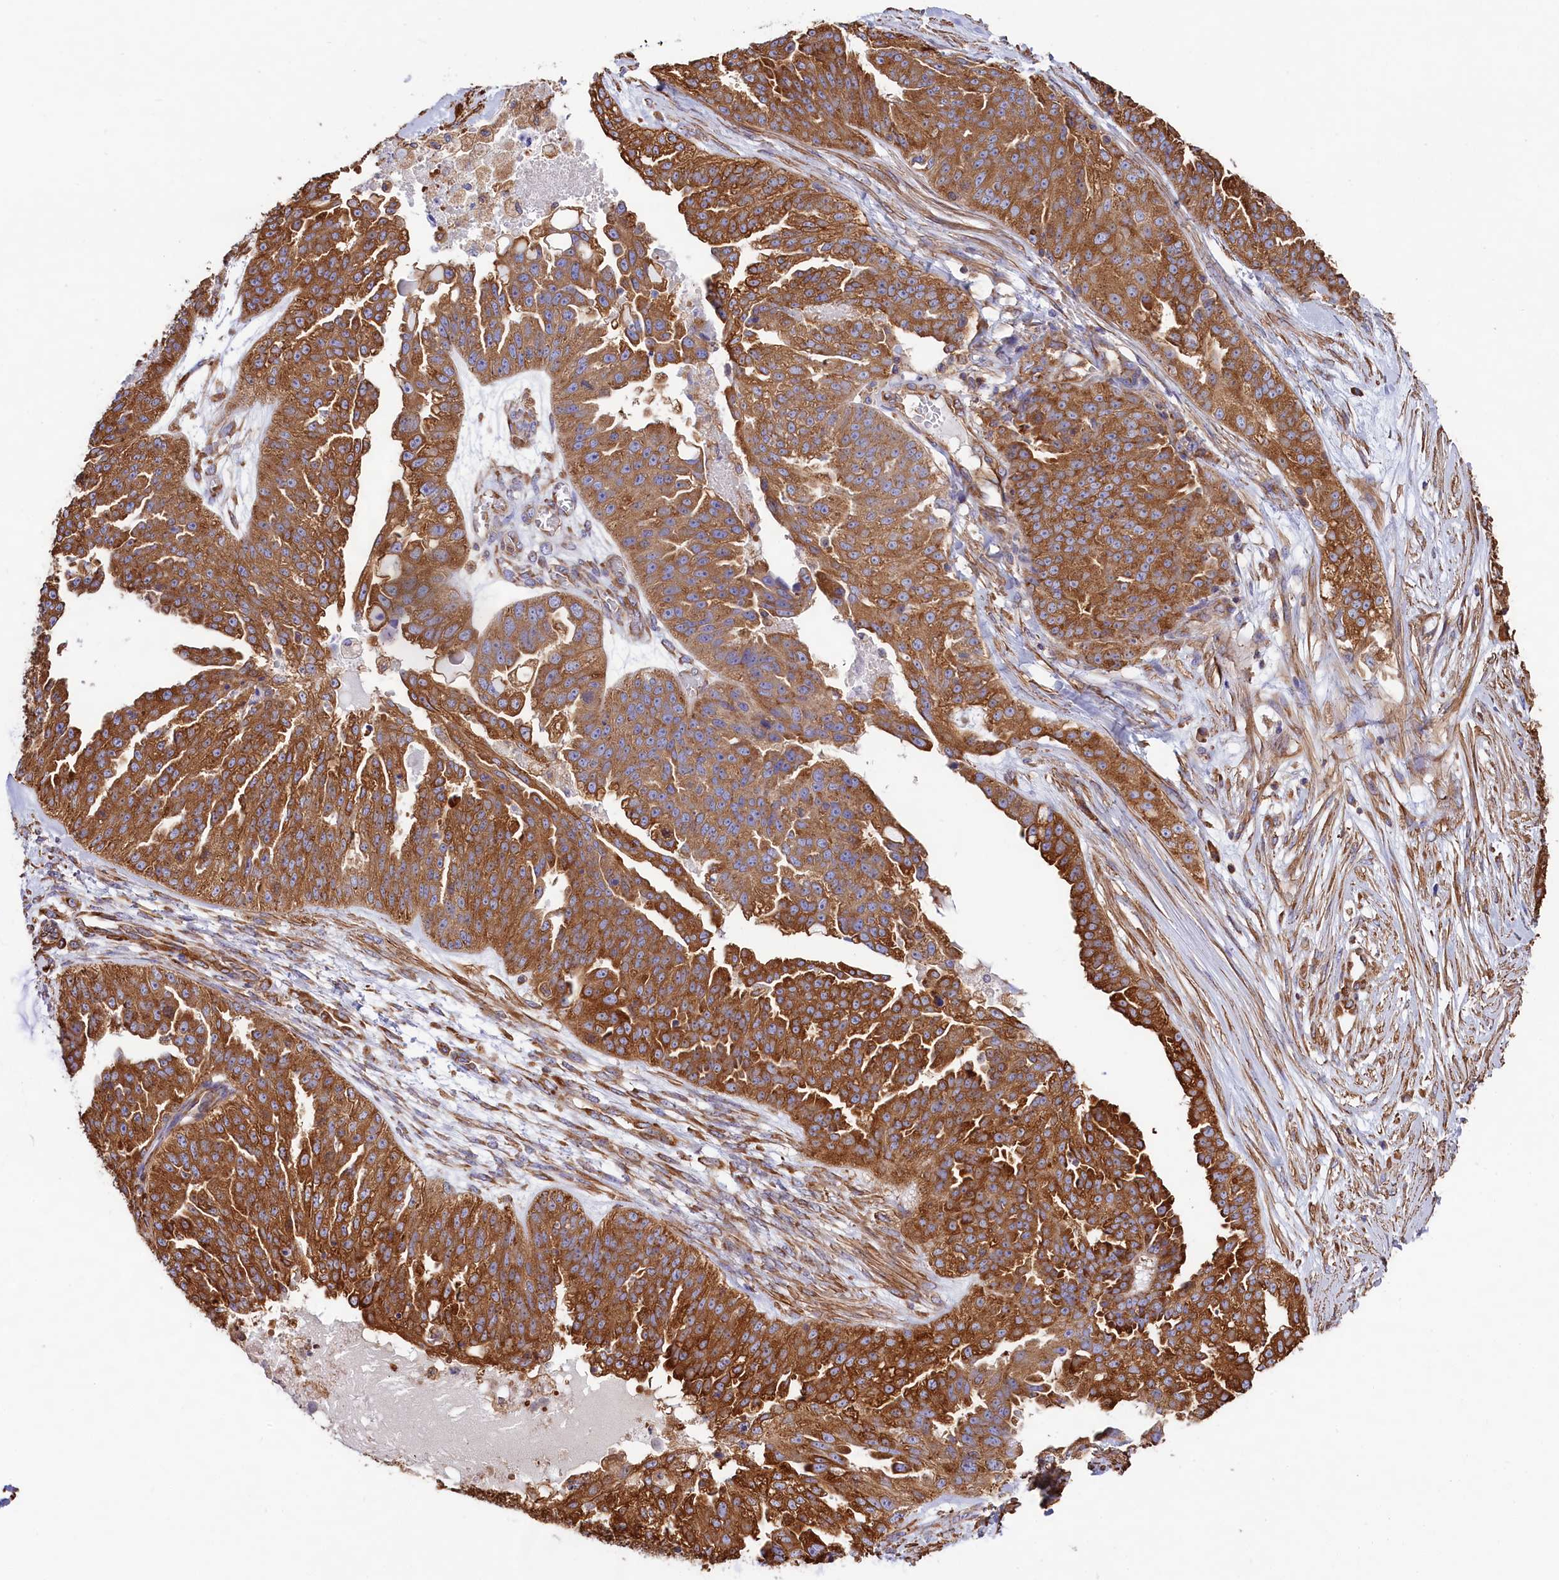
{"staining": {"intensity": "moderate", "quantity": ">75%", "location": "cytoplasmic/membranous"}, "tissue": "ovarian cancer", "cell_type": "Tumor cells", "image_type": "cancer", "snomed": [{"axis": "morphology", "description": "Cystadenocarcinoma, serous, NOS"}, {"axis": "topography", "description": "Ovary"}], "caption": "Immunohistochemical staining of ovarian cancer (serous cystadenocarcinoma) displays moderate cytoplasmic/membranous protein staining in approximately >75% of tumor cells.", "gene": "GYS1", "patient": {"sex": "female", "age": 58}}